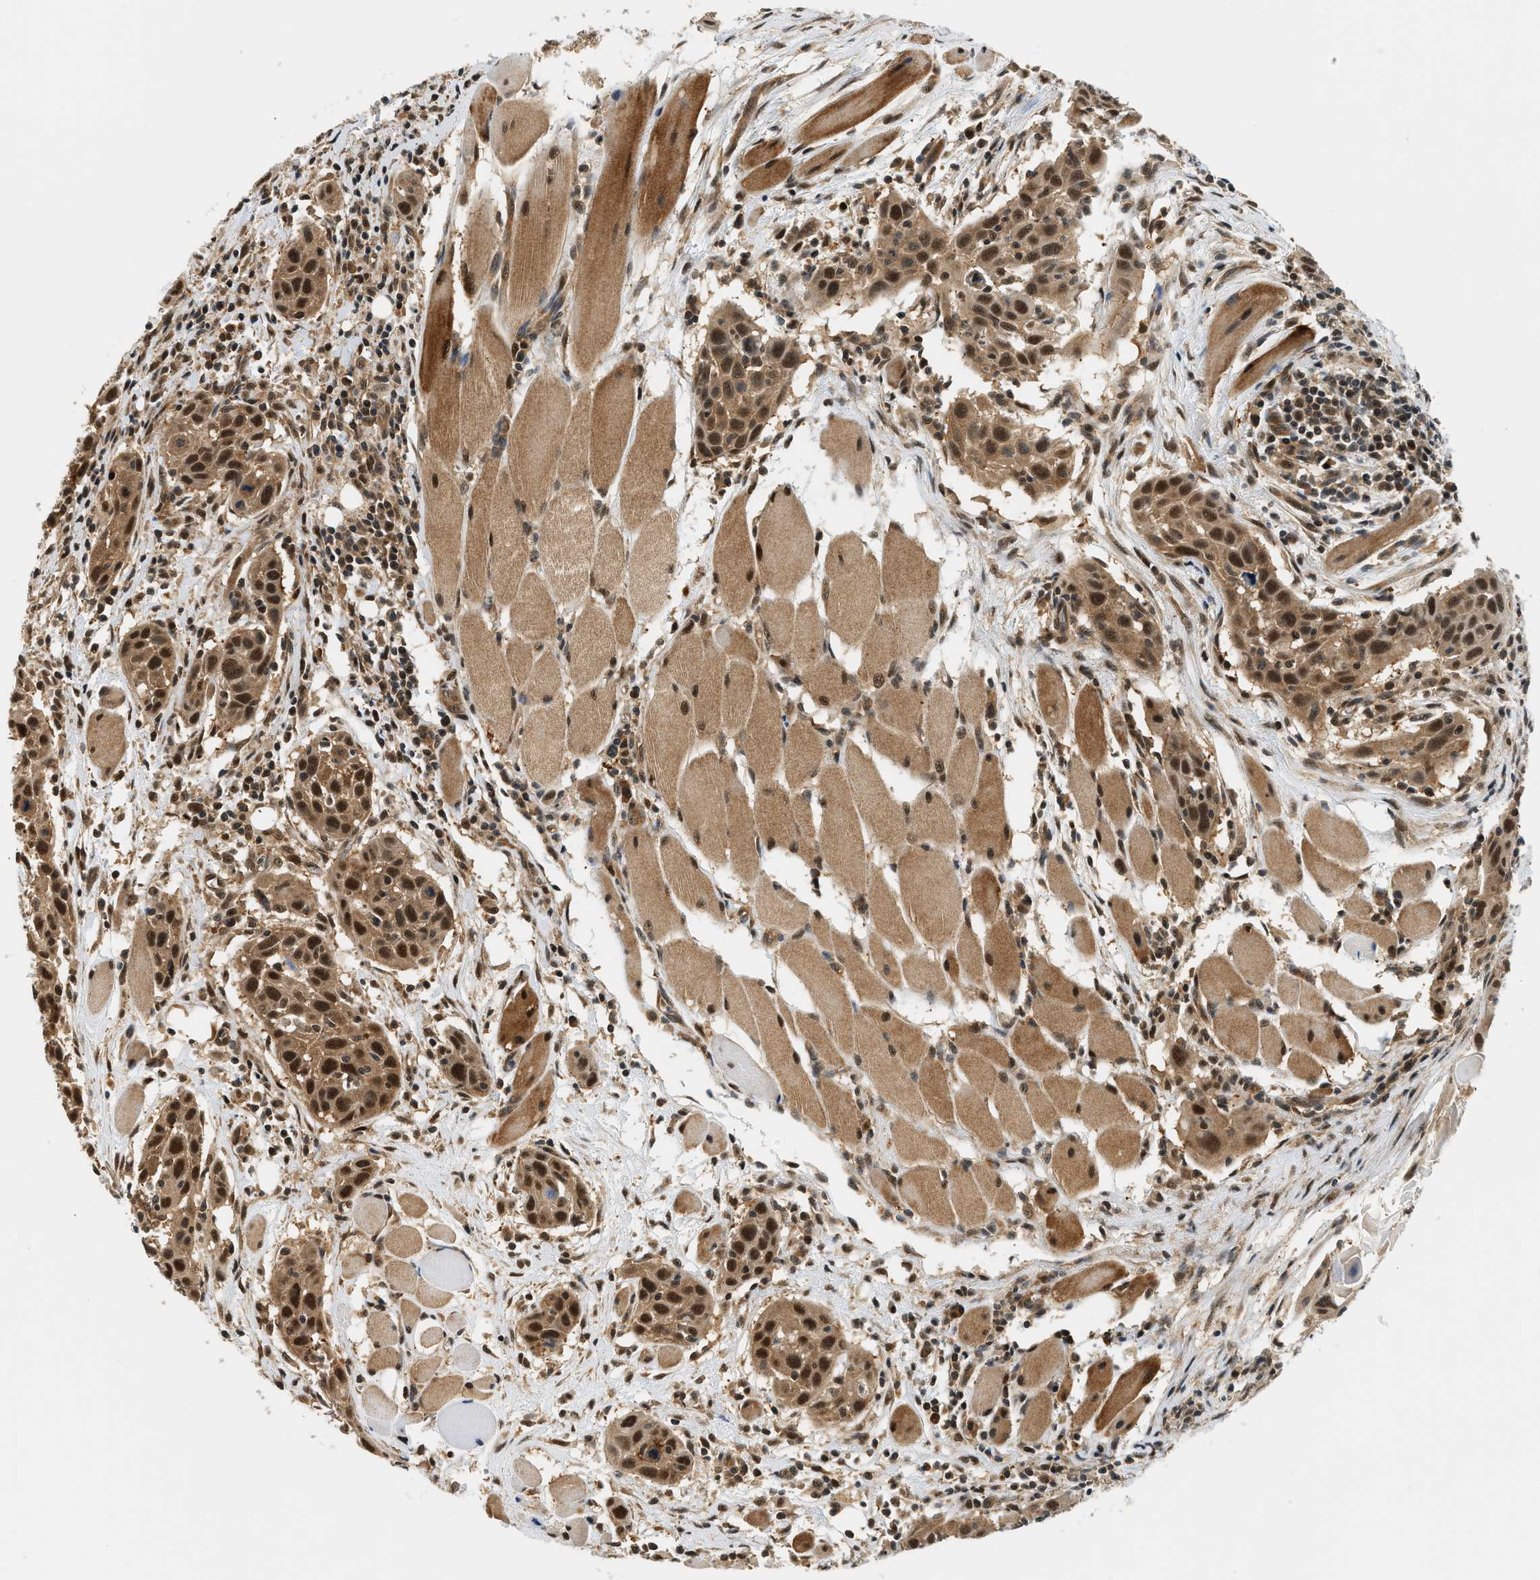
{"staining": {"intensity": "strong", "quantity": ">75%", "location": "cytoplasmic/membranous,nuclear"}, "tissue": "head and neck cancer", "cell_type": "Tumor cells", "image_type": "cancer", "snomed": [{"axis": "morphology", "description": "Squamous cell carcinoma, NOS"}, {"axis": "topography", "description": "Oral tissue"}, {"axis": "topography", "description": "Head-Neck"}], "caption": "Head and neck cancer was stained to show a protein in brown. There is high levels of strong cytoplasmic/membranous and nuclear expression in about >75% of tumor cells. The staining is performed using DAB (3,3'-diaminobenzidine) brown chromogen to label protein expression. The nuclei are counter-stained blue using hematoxylin.", "gene": "PSMD3", "patient": {"sex": "female", "age": 50}}